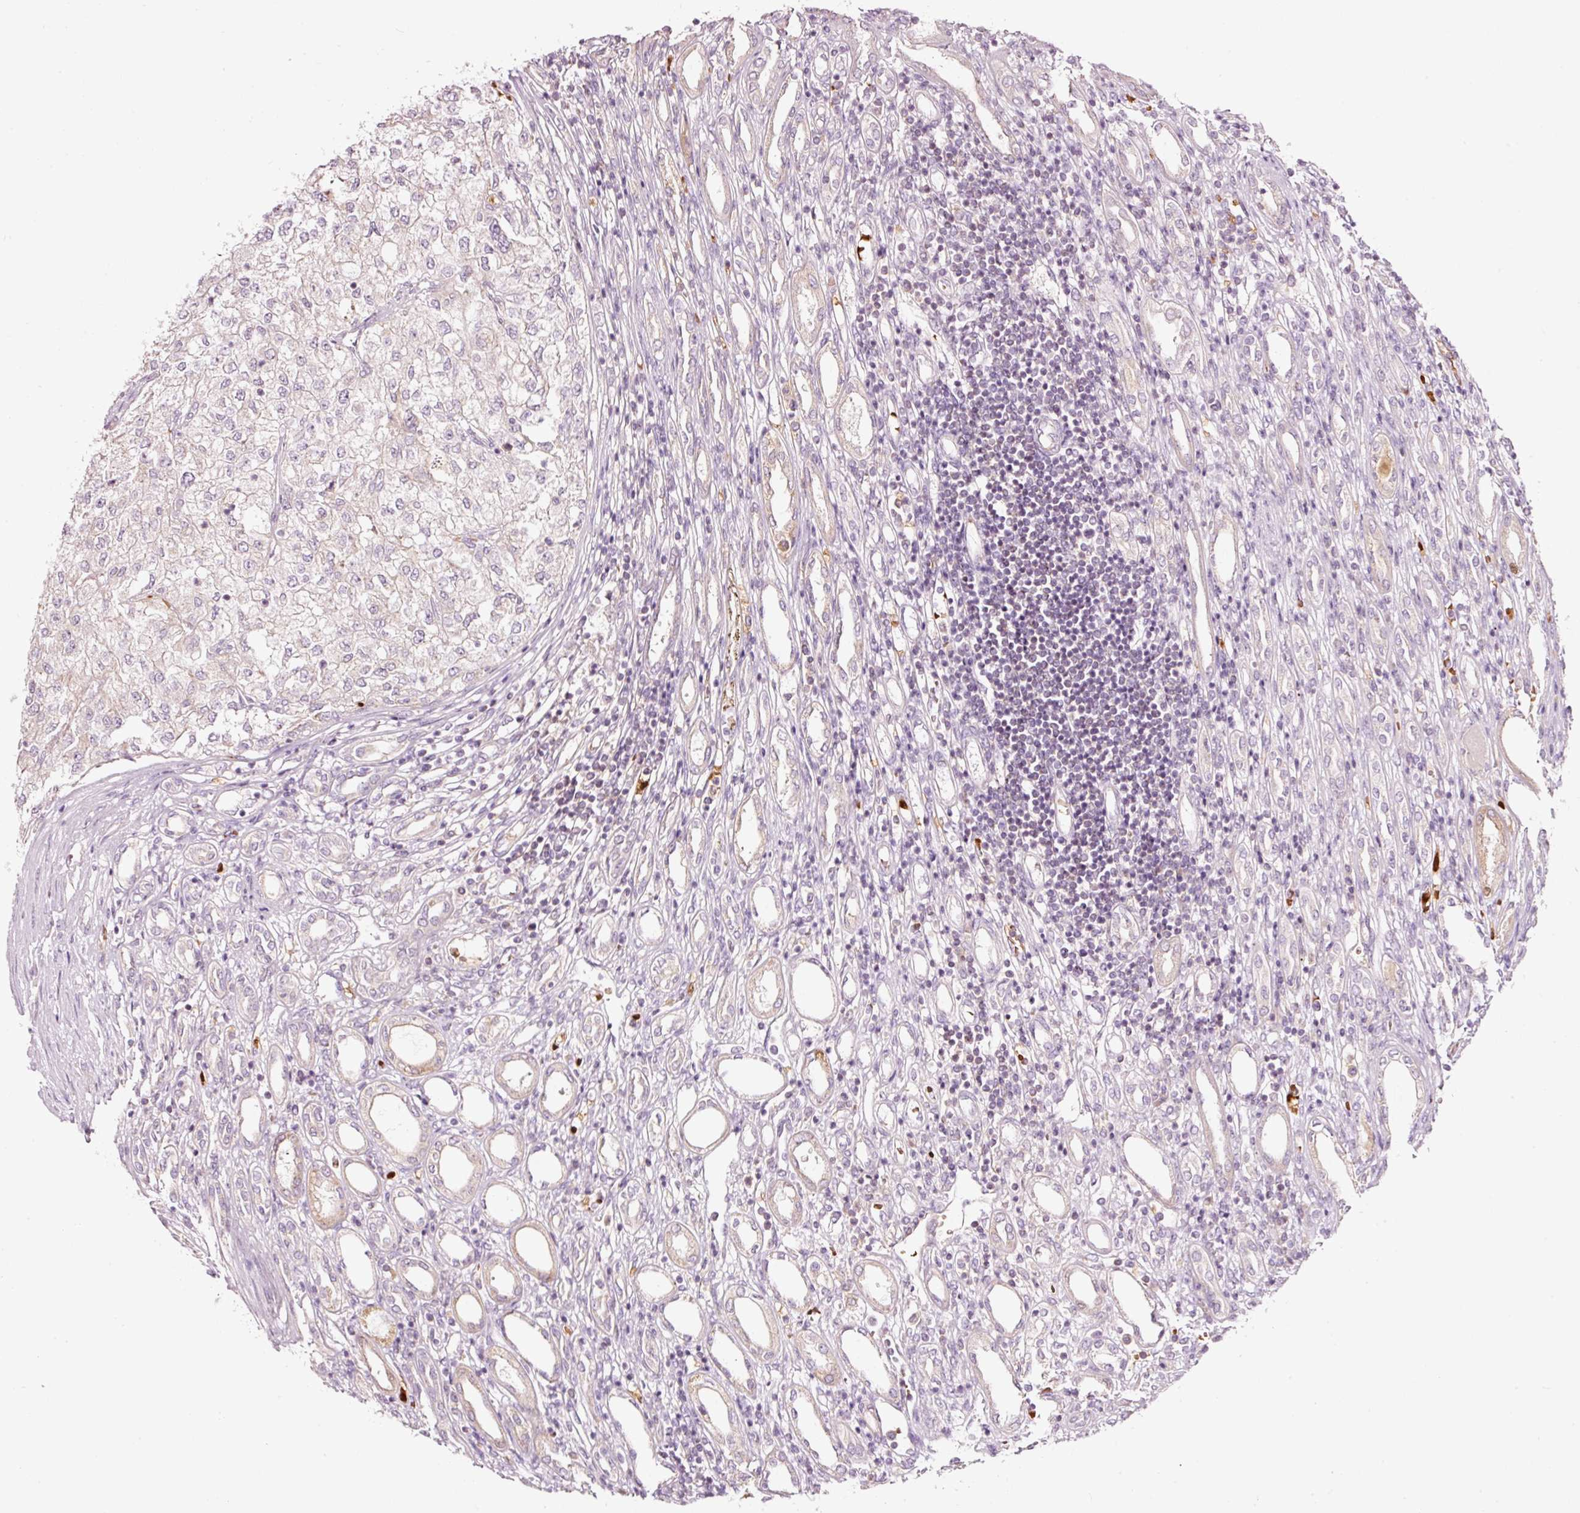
{"staining": {"intensity": "negative", "quantity": "none", "location": "none"}, "tissue": "renal cancer", "cell_type": "Tumor cells", "image_type": "cancer", "snomed": [{"axis": "morphology", "description": "Adenocarcinoma, NOS"}, {"axis": "topography", "description": "Kidney"}], "caption": "Immunohistochemistry photomicrograph of adenocarcinoma (renal) stained for a protein (brown), which demonstrates no expression in tumor cells. (Brightfield microscopy of DAB IHC at high magnification).", "gene": "LDHAL6B", "patient": {"sex": "female", "age": 54}}